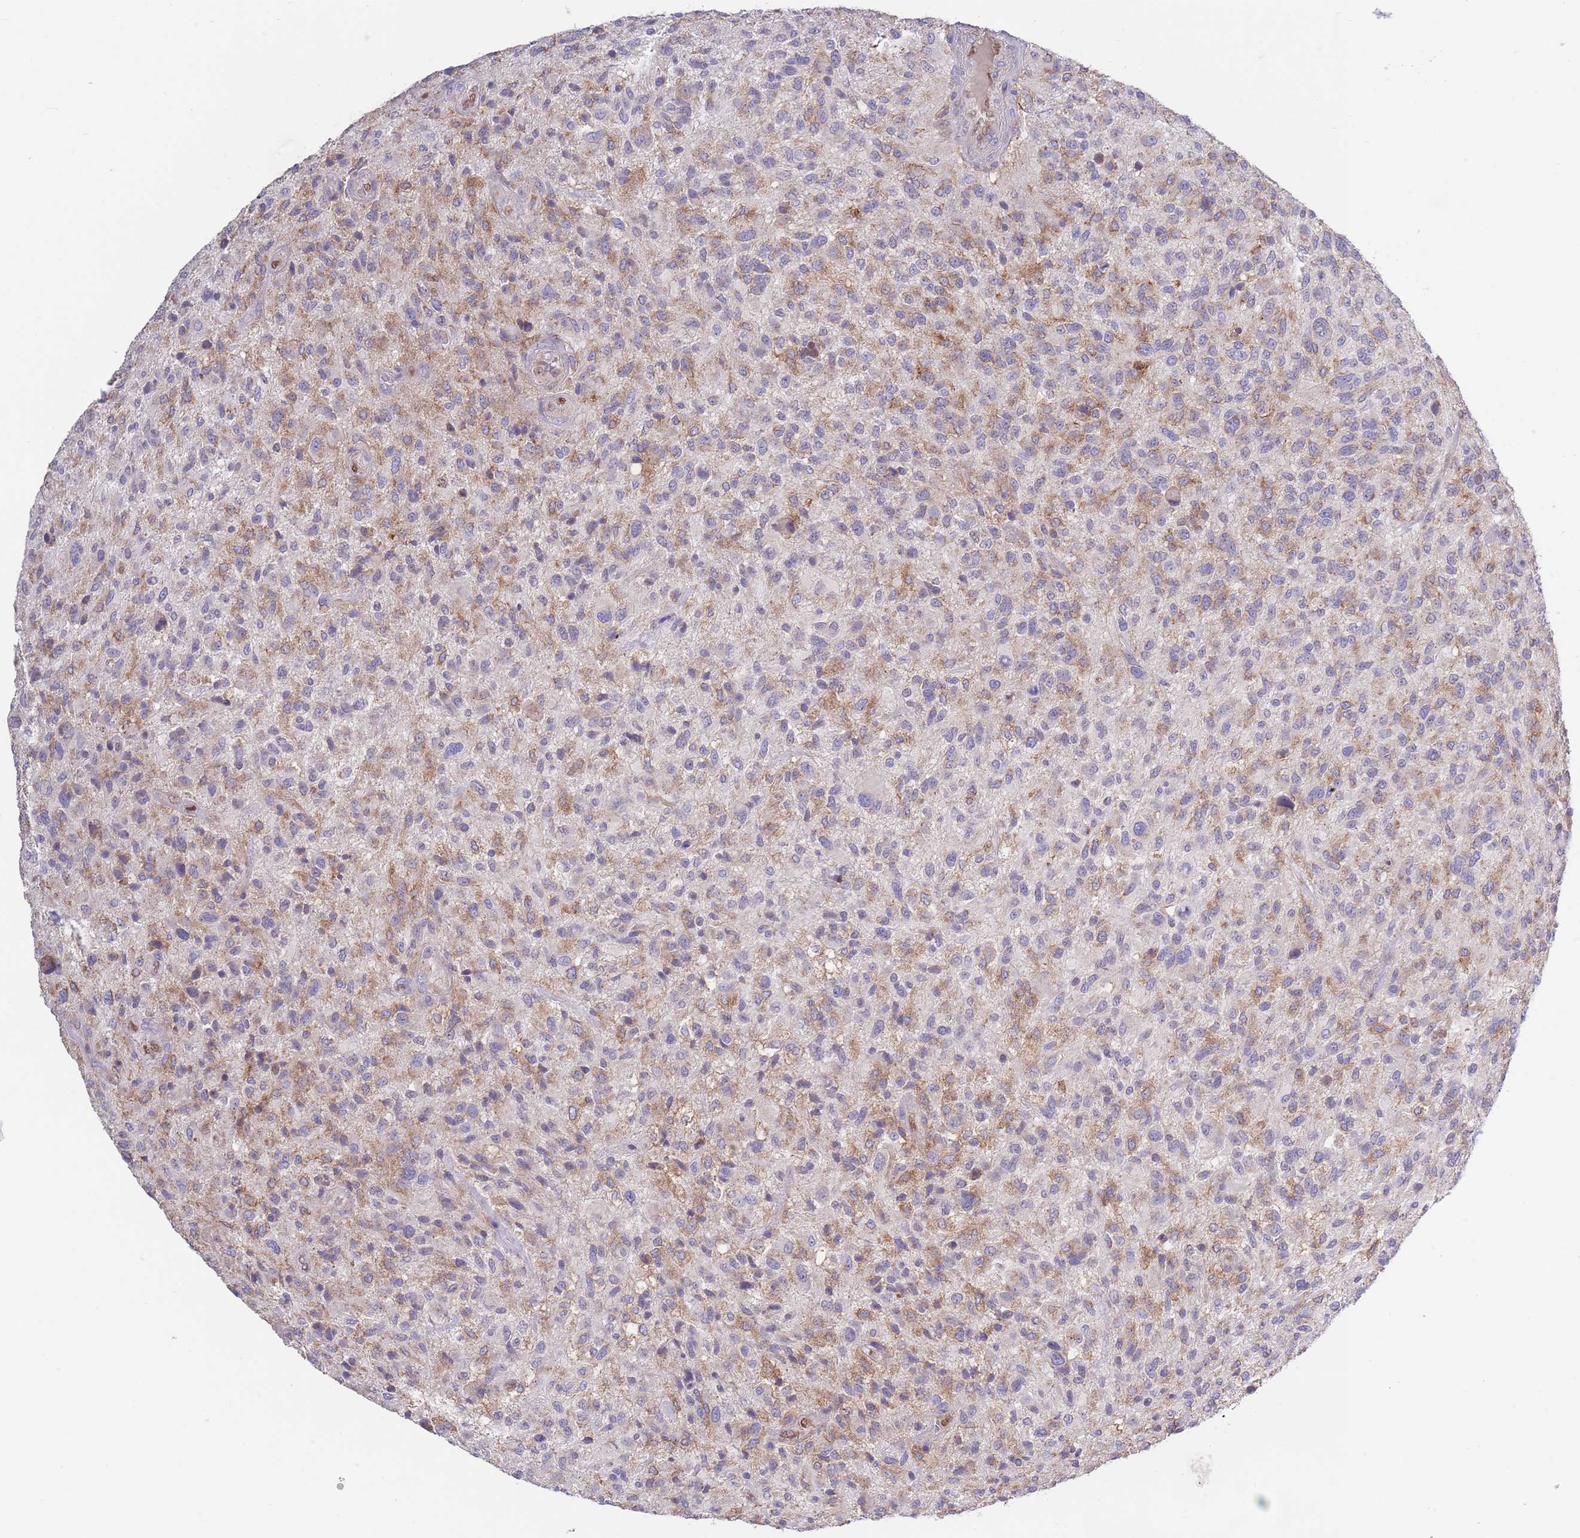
{"staining": {"intensity": "moderate", "quantity": "<25%", "location": "cytoplasmic/membranous"}, "tissue": "glioma", "cell_type": "Tumor cells", "image_type": "cancer", "snomed": [{"axis": "morphology", "description": "Glioma, malignant, High grade"}, {"axis": "topography", "description": "Brain"}], "caption": "IHC (DAB) staining of human glioma exhibits moderate cytoplasmic/membranous protein staining in about <25% of tumor cells.", "gene": "DDT", "patient": {"sex": "male", "age": 47}}